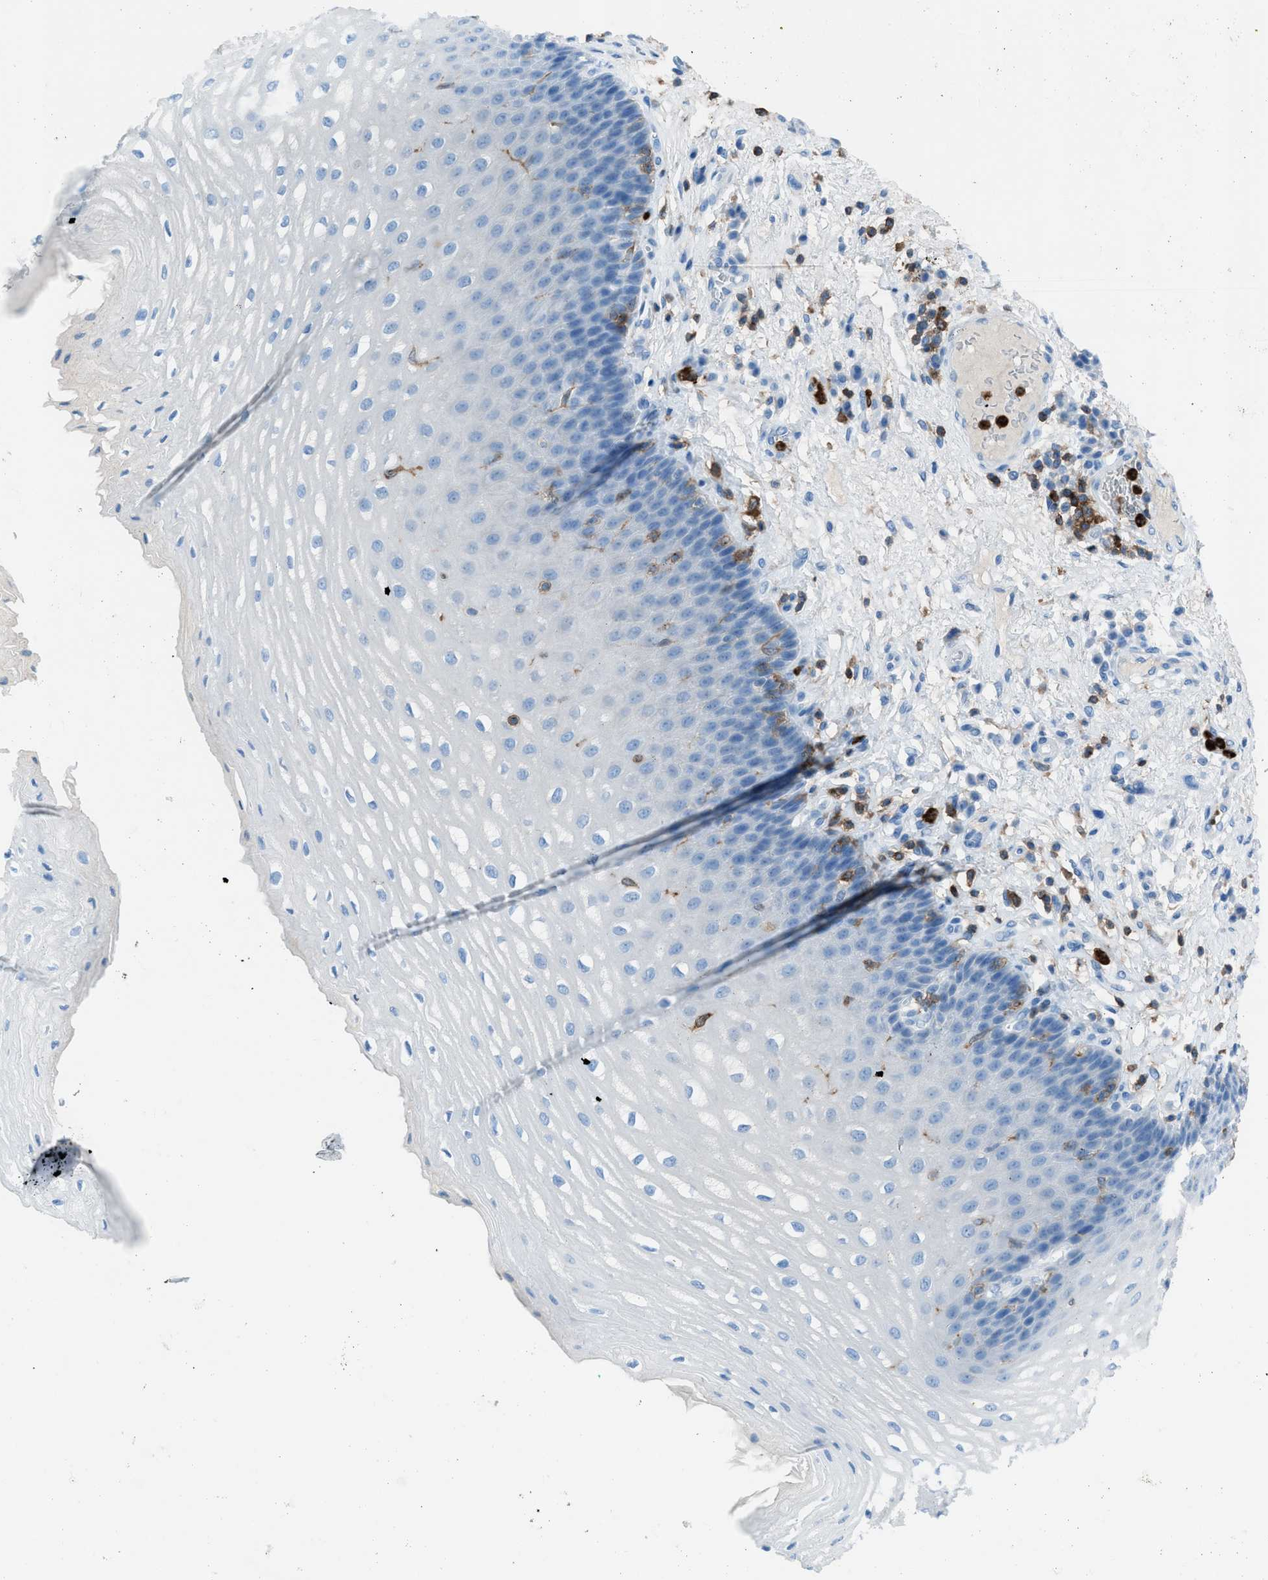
{"staining": {"intensity": "negative", "quantity": "none", "location": "none"}, "tissue": "esophagus", "cell_type": "Squamous epithelial cells", "image_type": "normal", "snomed": [{"axis": "morphology", "description": "Normal tissue, NOS"}, {"axis": "topography", "description": "Esophagus"}], "caption": "The immunohistochemistry histopathology image has no significant expression in squamous epithelial cells of esophagus.", "gene": "ITGB2", "patient": {"sex": "male", "age": 54}}